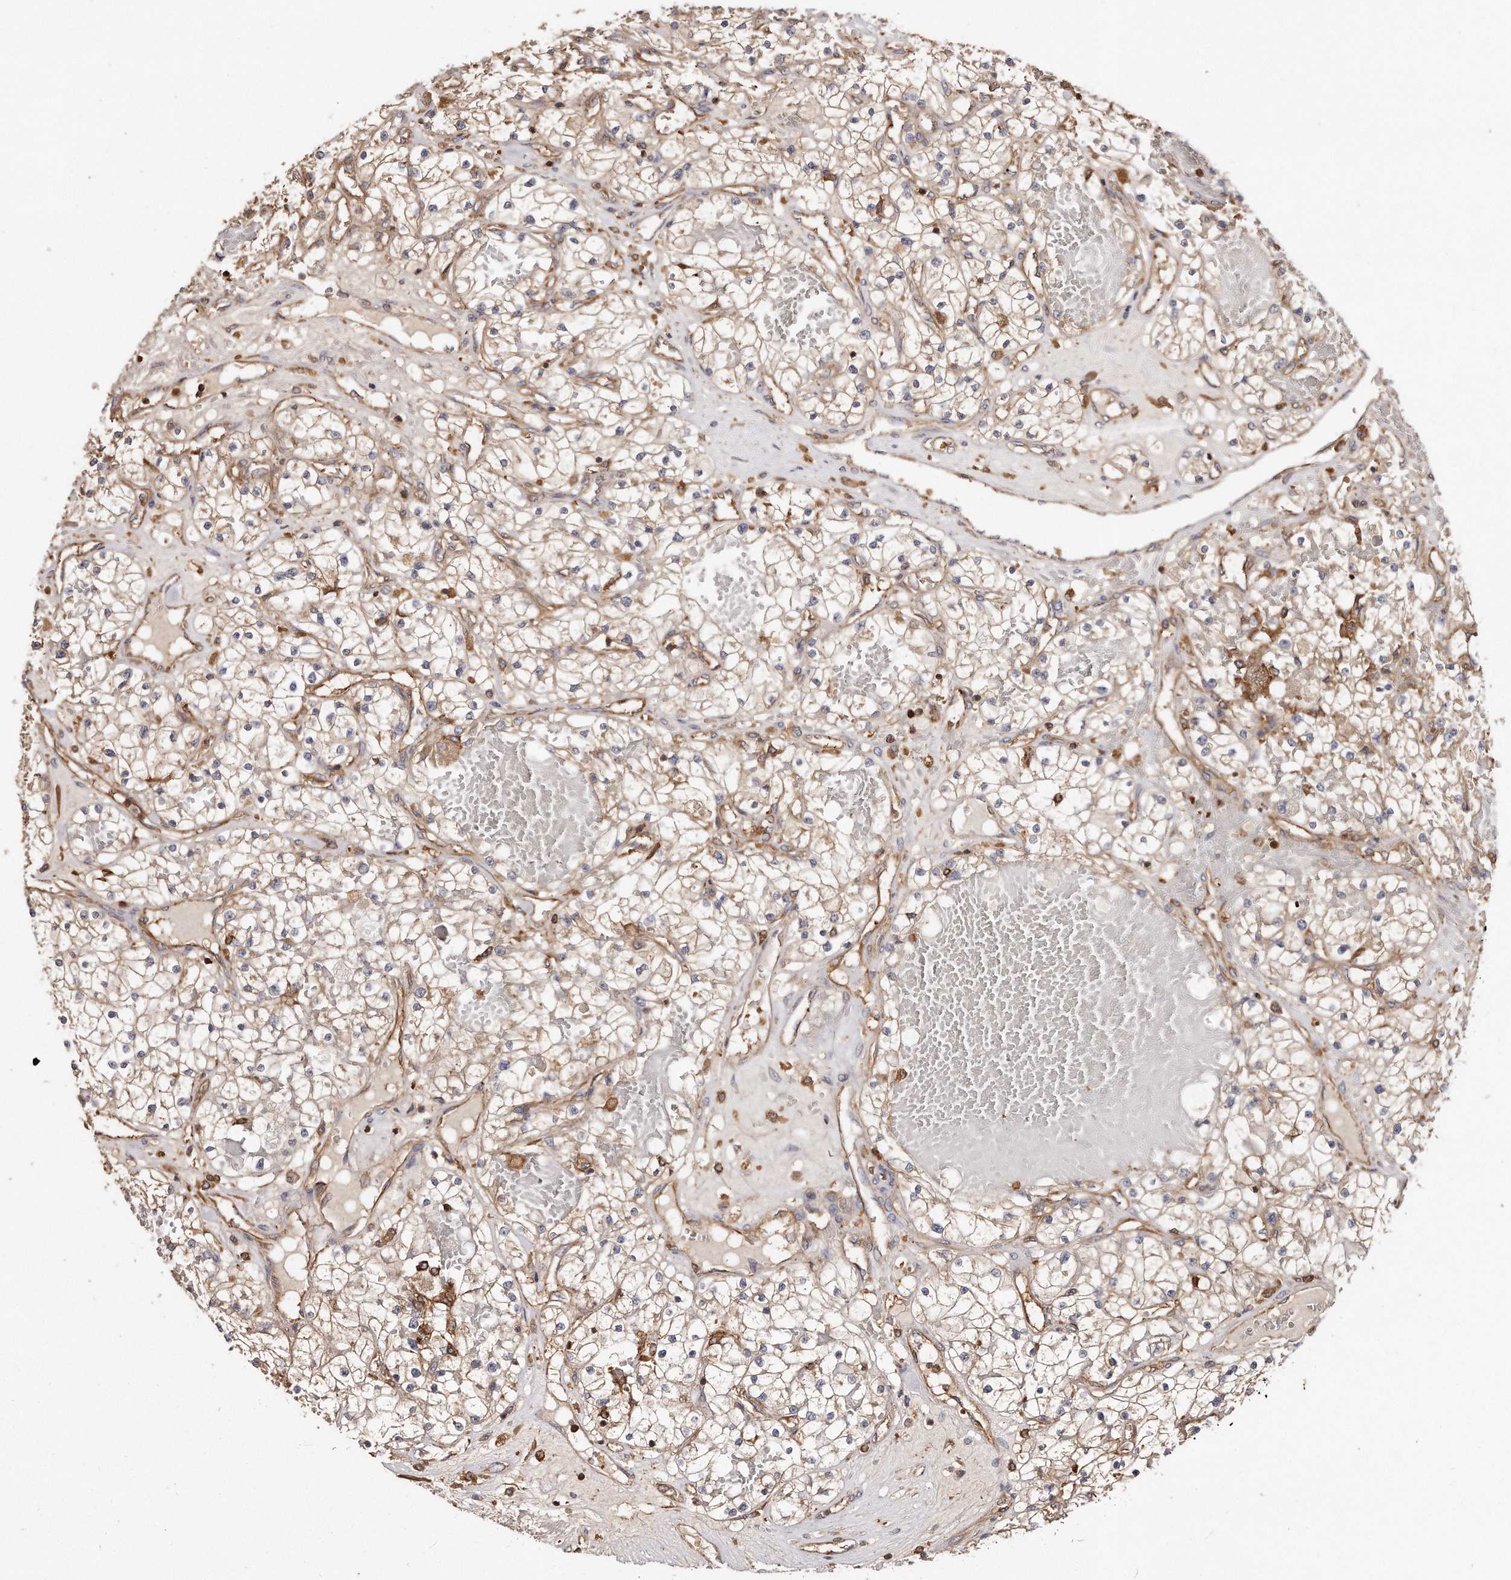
{"staining": {"intensity": "negative", "quantity": "none", "location": "none"}, "tissue": "renal cancer", "cell_type": "Tumor cells", "image_type": "cancer", "snomed": [{"axis": "morphology", "description": "Normal tissue, NOS"}, {"axis": "morphology", "description": "Adenocarcinoma, NOS"}, {"axis": "topography", "description": "Kidney"}], "caption": "IHC of renal adenocarcinoma exhibits no positivity in tumor cells.", "gene": "CAP1", "patient": {"sex": "male", "age": 68}}